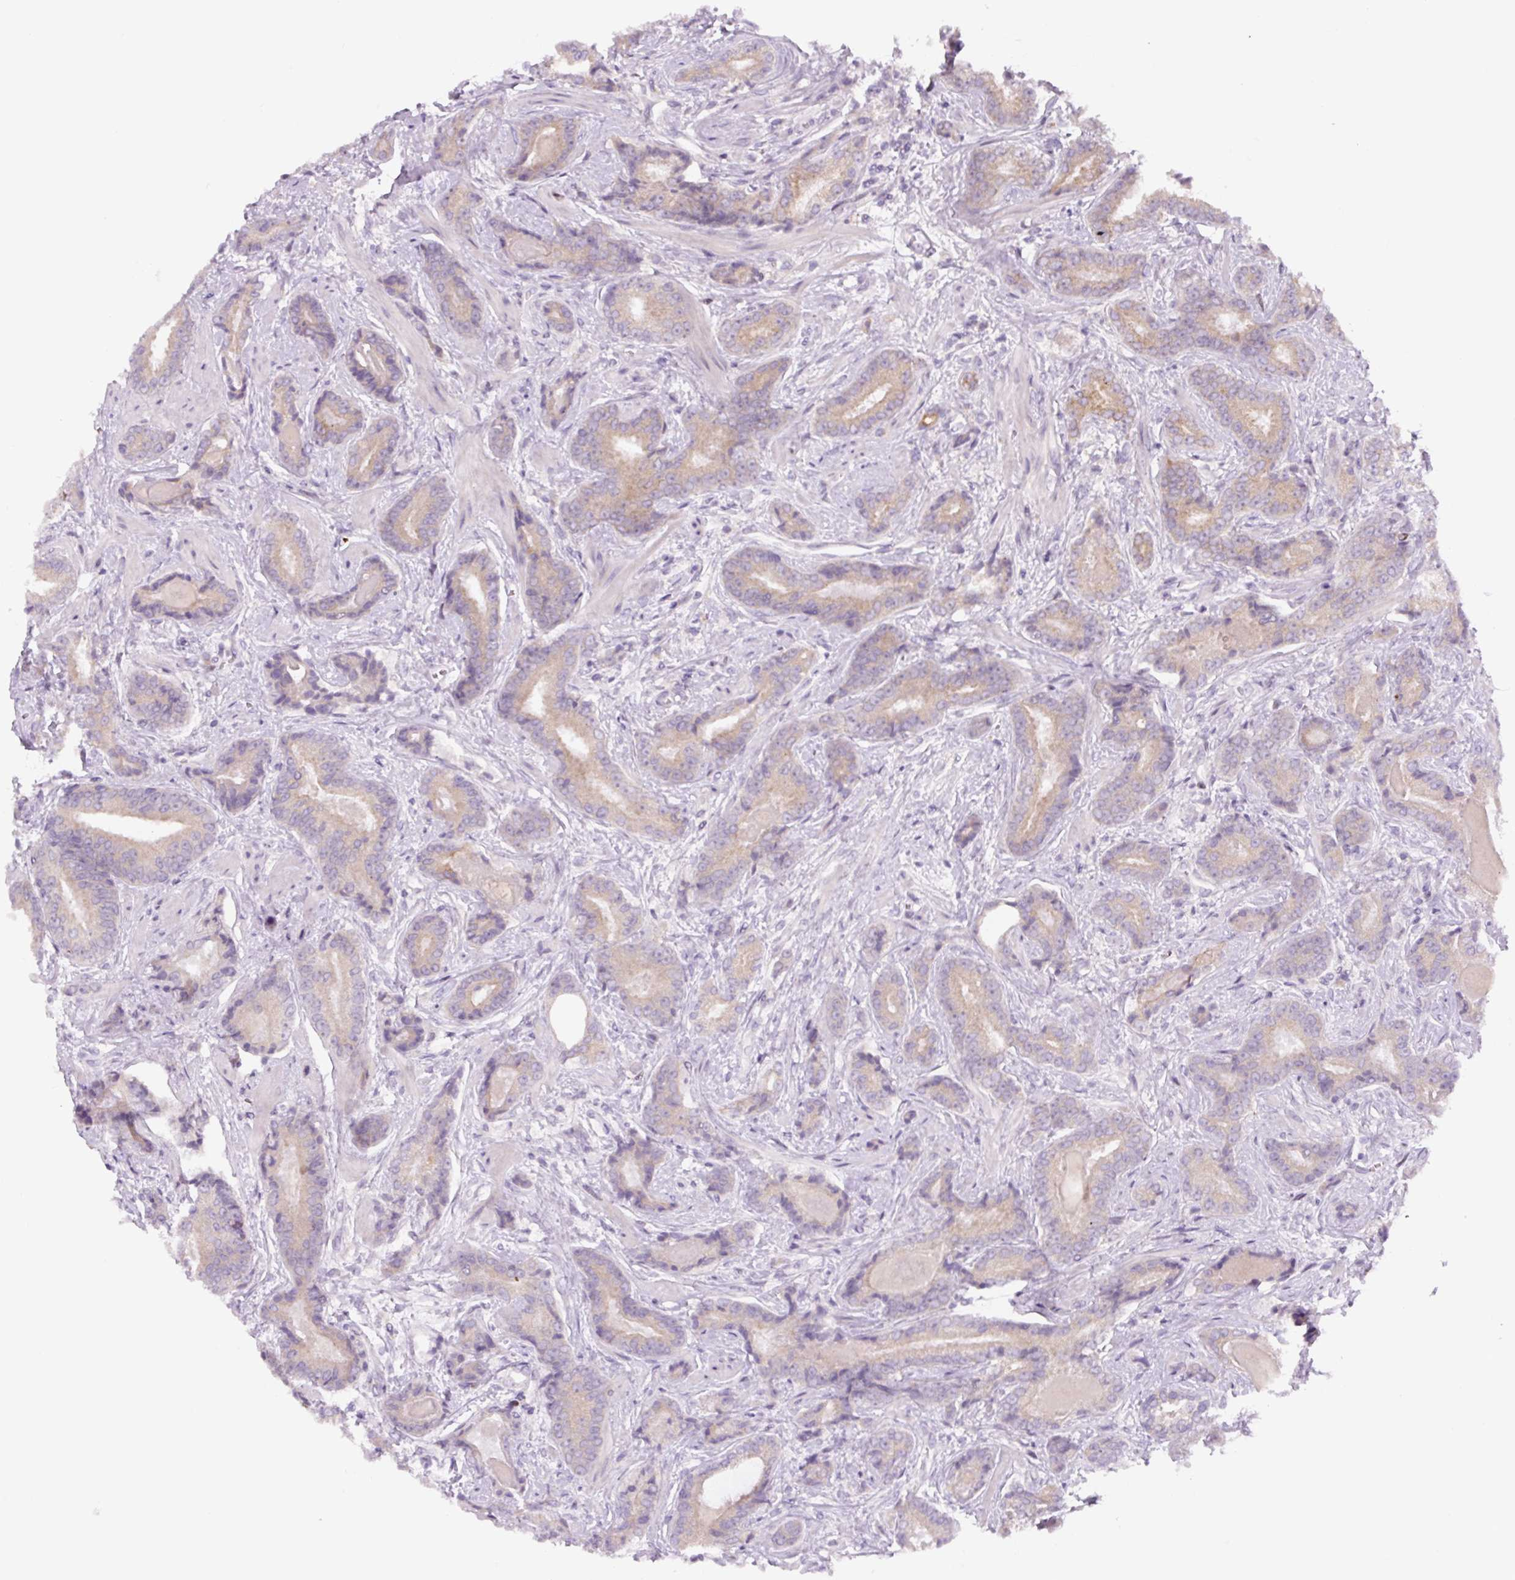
{"staining": {"intensity": "weak", "quantity": ">75%", "location": "cytoplasmic/membranous"}, "tissue": "prostate cancer", "cell_type": "Tumor cells", "image_type": "cancer", "snomed": [{"axis": "morphology", "description": "Adenocarcinoma, Low grade"}, {"axis": "topography", "description": "Prostate"}], "caption": "Prostate cancer stained for a protein demonstrates weak cytoplasmic/membranous positivity in tumor cells. Nuclei are stained in blue.", "gene": "YIF1B", "patient": {"sex": "male", "age": 62}}